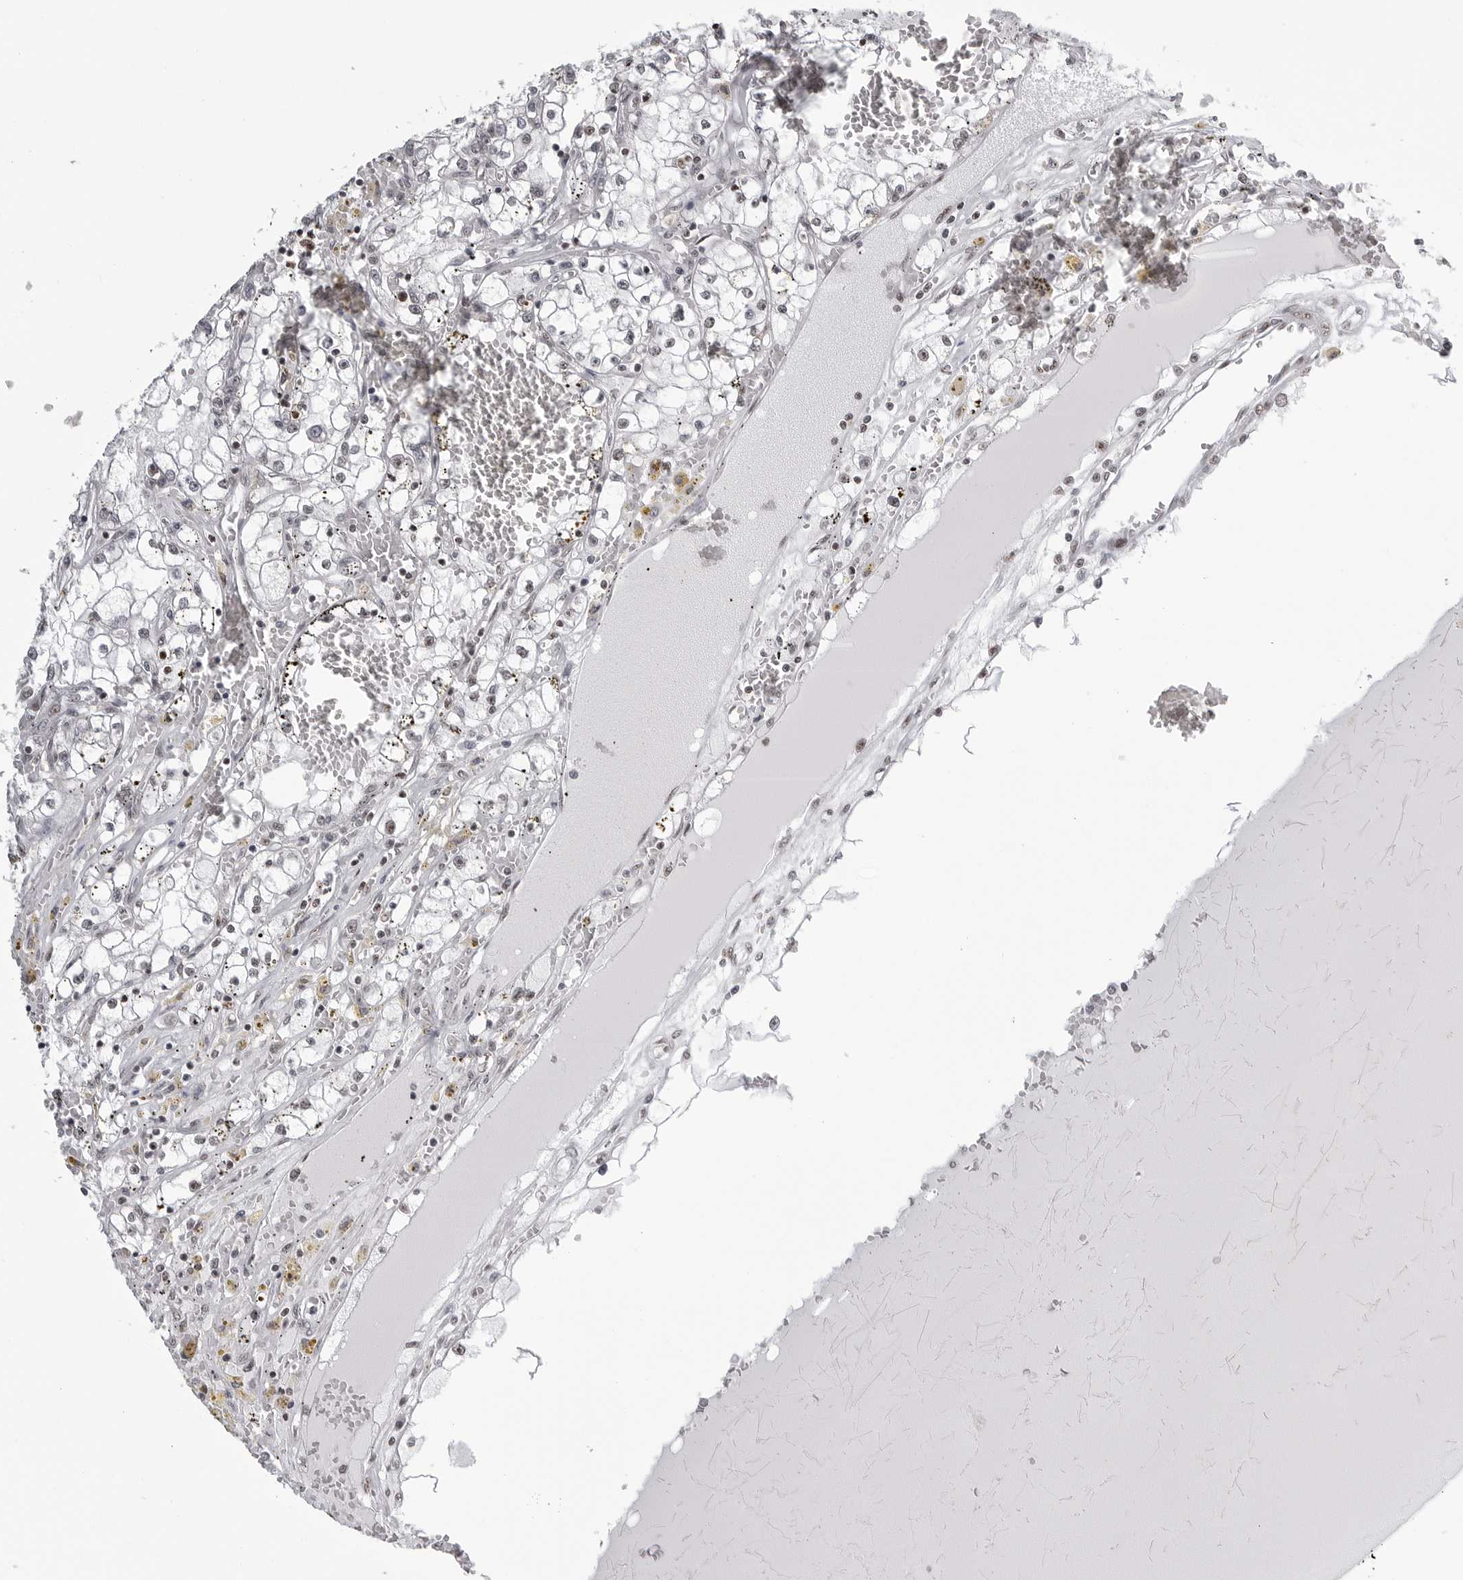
{"staining": {"intensity": "negative", "quantity": "none", "location": "none"}, "tissue": "renal cancer", "cell_type": "Tumor cells", "image_type": "cancer", "snomed": [{"axis": "morphology", "description": "Adenocarcinoma, NOS"}, {"axis": "topography", "description": "Kidney"}], "caption": "Immunohistochemical staining of human renal adenocarcinoma exhibits no significant positivity in tumor cells. (Immunohistochemistry (ihc), brightfield microscopy, high magnification).", "gene": "WRAP53", "patient": {"sex": "male", "age": 56}}